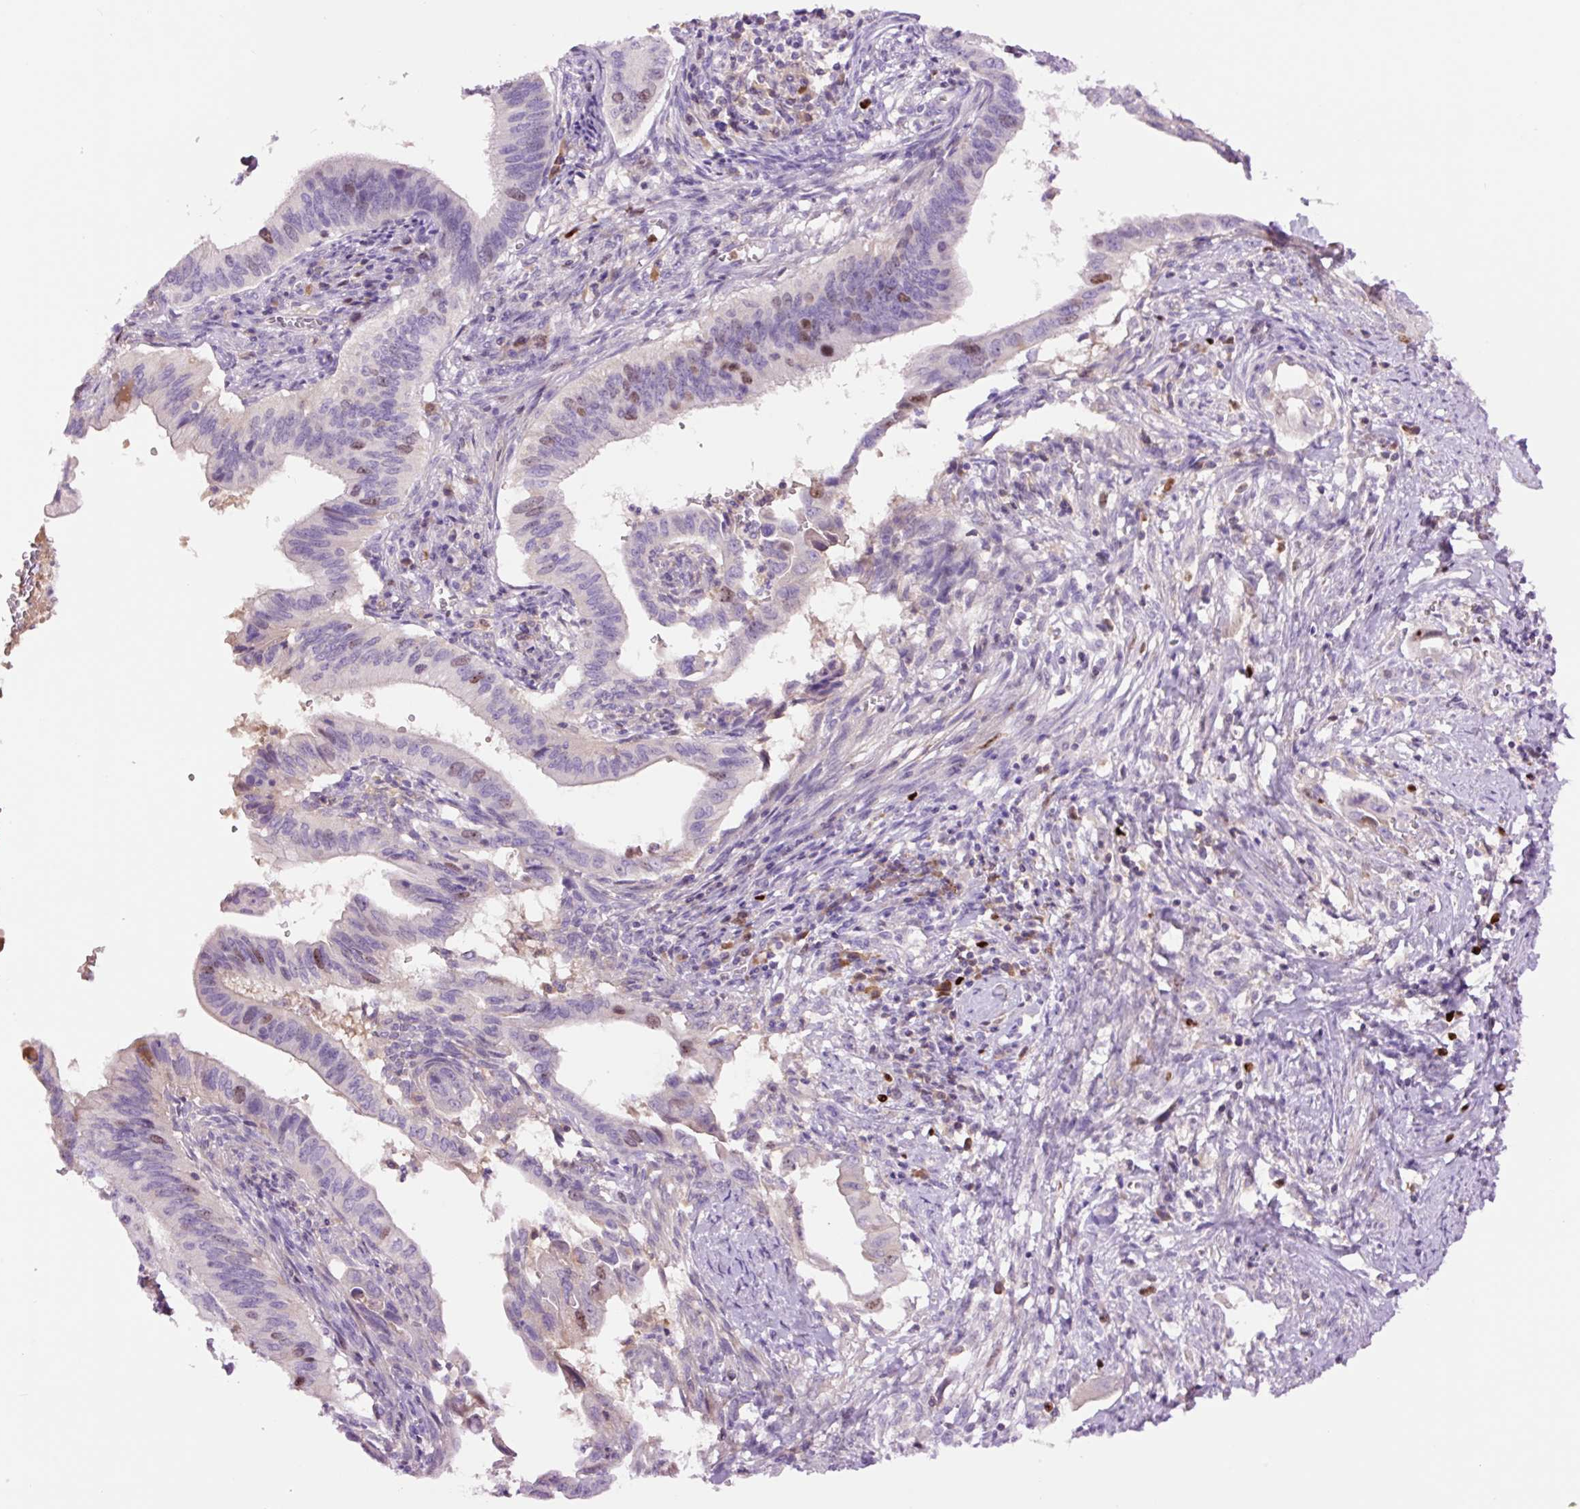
{"staining": {"intensity": "moderate", "quantity": "<25%", "location": "nuclear"}, "tissue": "cervical cancer", "cell_type": "Tumor cells", "image_type": "cancer", "snomed": [{"axis": "morphology", "description": "Adenocarcinoma, NOS"}, {"axis": "topography", "description": "Cervix"}], "caption": "Immunohistochemistry of human cervical cancer demonstrates low levels of moderate nuclear expression in approximately <25% of tumor cells.", "gene": "DPPA4", "patient": {"sex": "female", "age": 42}}